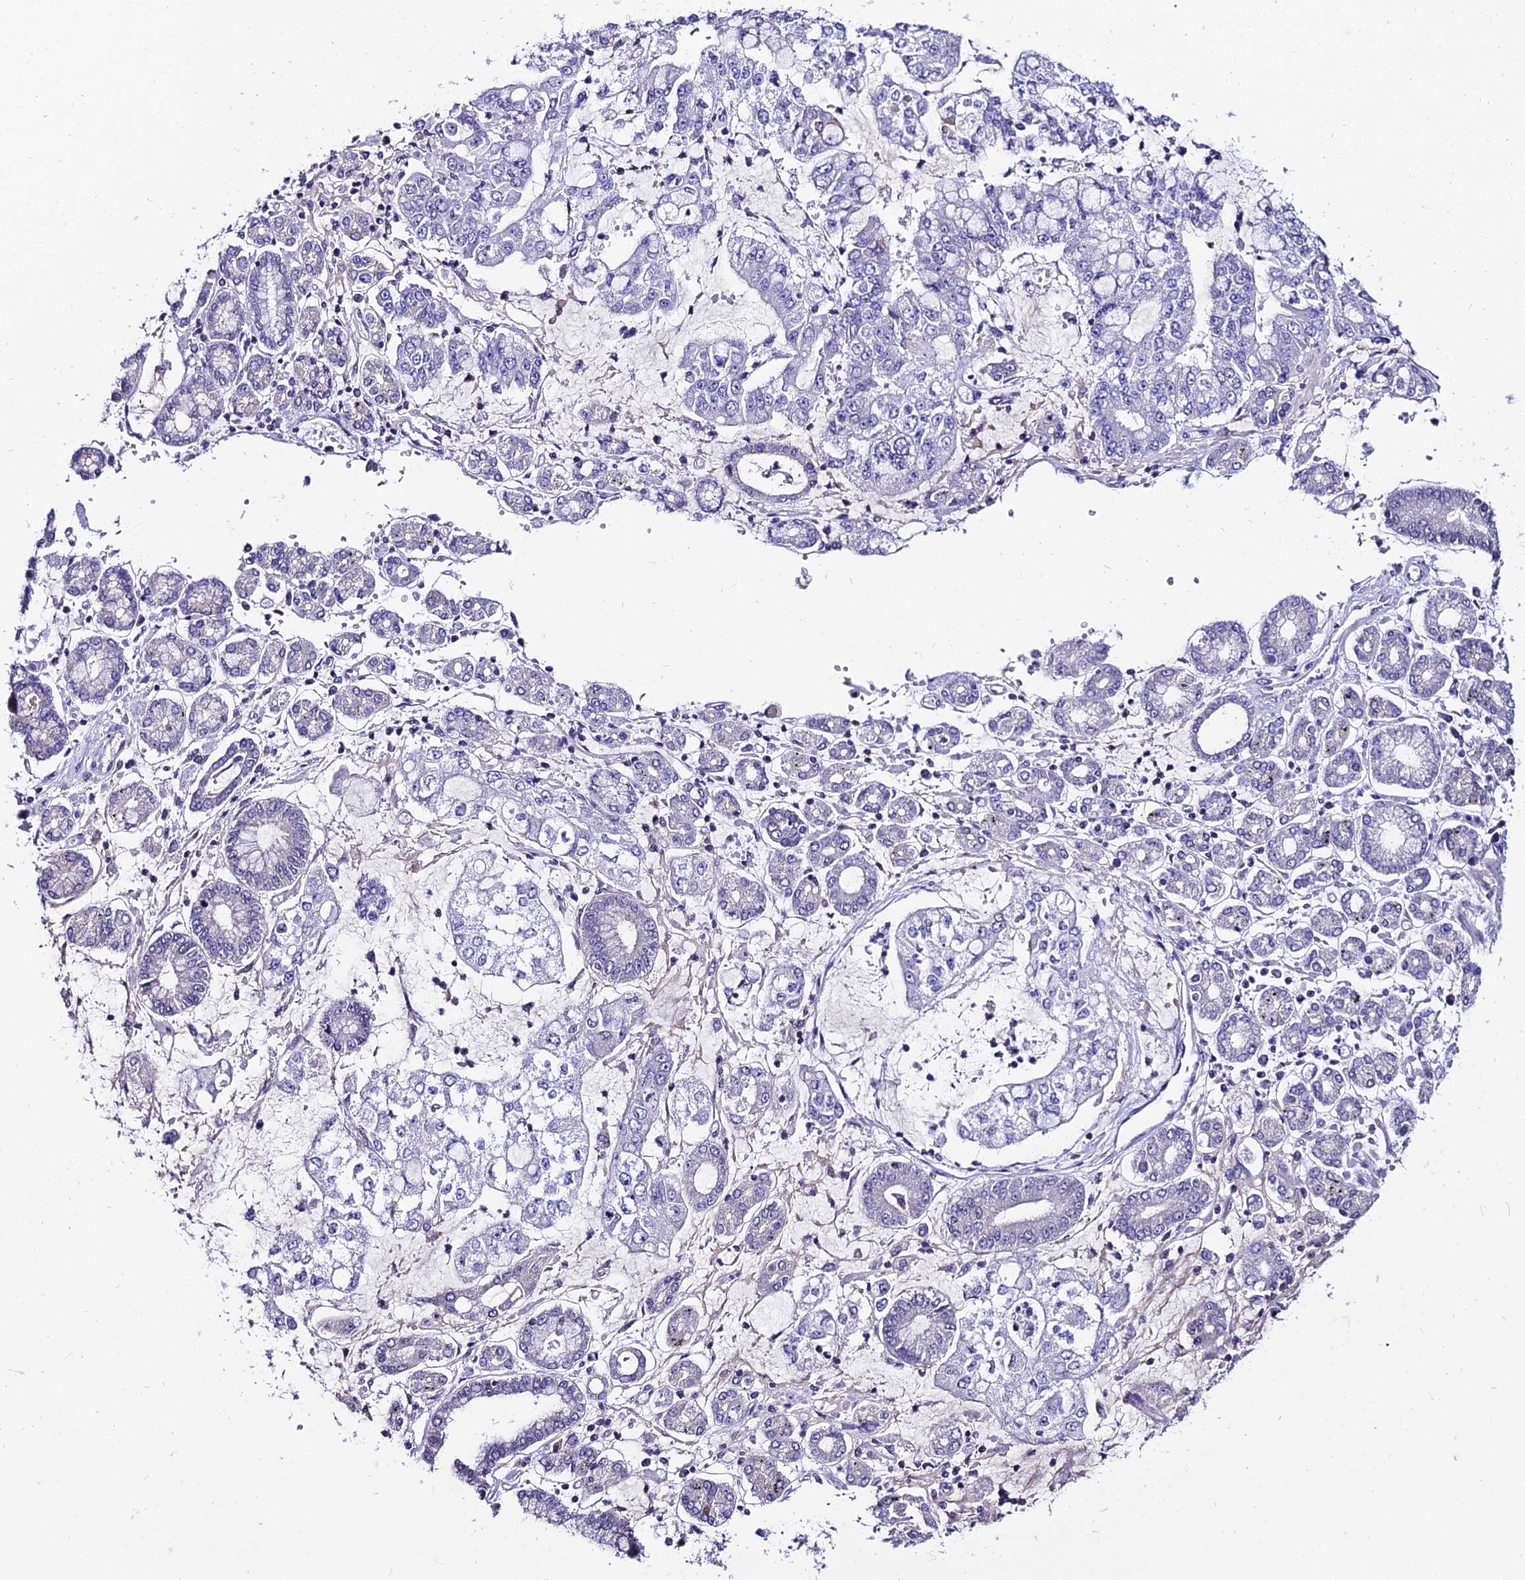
{"staining": {"intensity": "negative", "quantity": "none", "location": "none"}, "tissue": "stomach cancer", "cell_type": "Tumor cells", "image_type": "cancer", "snomed": [{"axis": "morphology", "description": "Adenocarcinoma, NOS"}, {"axis": "topography", "description": "Stomach"}], "caption": "A photomicrograph of human stomach adenocarcinoma is negative for staining in tumor cells. (DAB (3,3'-diaminobenzidine) immunohistochemistry (IHC) with hematoxylin counter stain).", "gene": "LGALS7", "patient": {"sex": "male", "age": 76}}